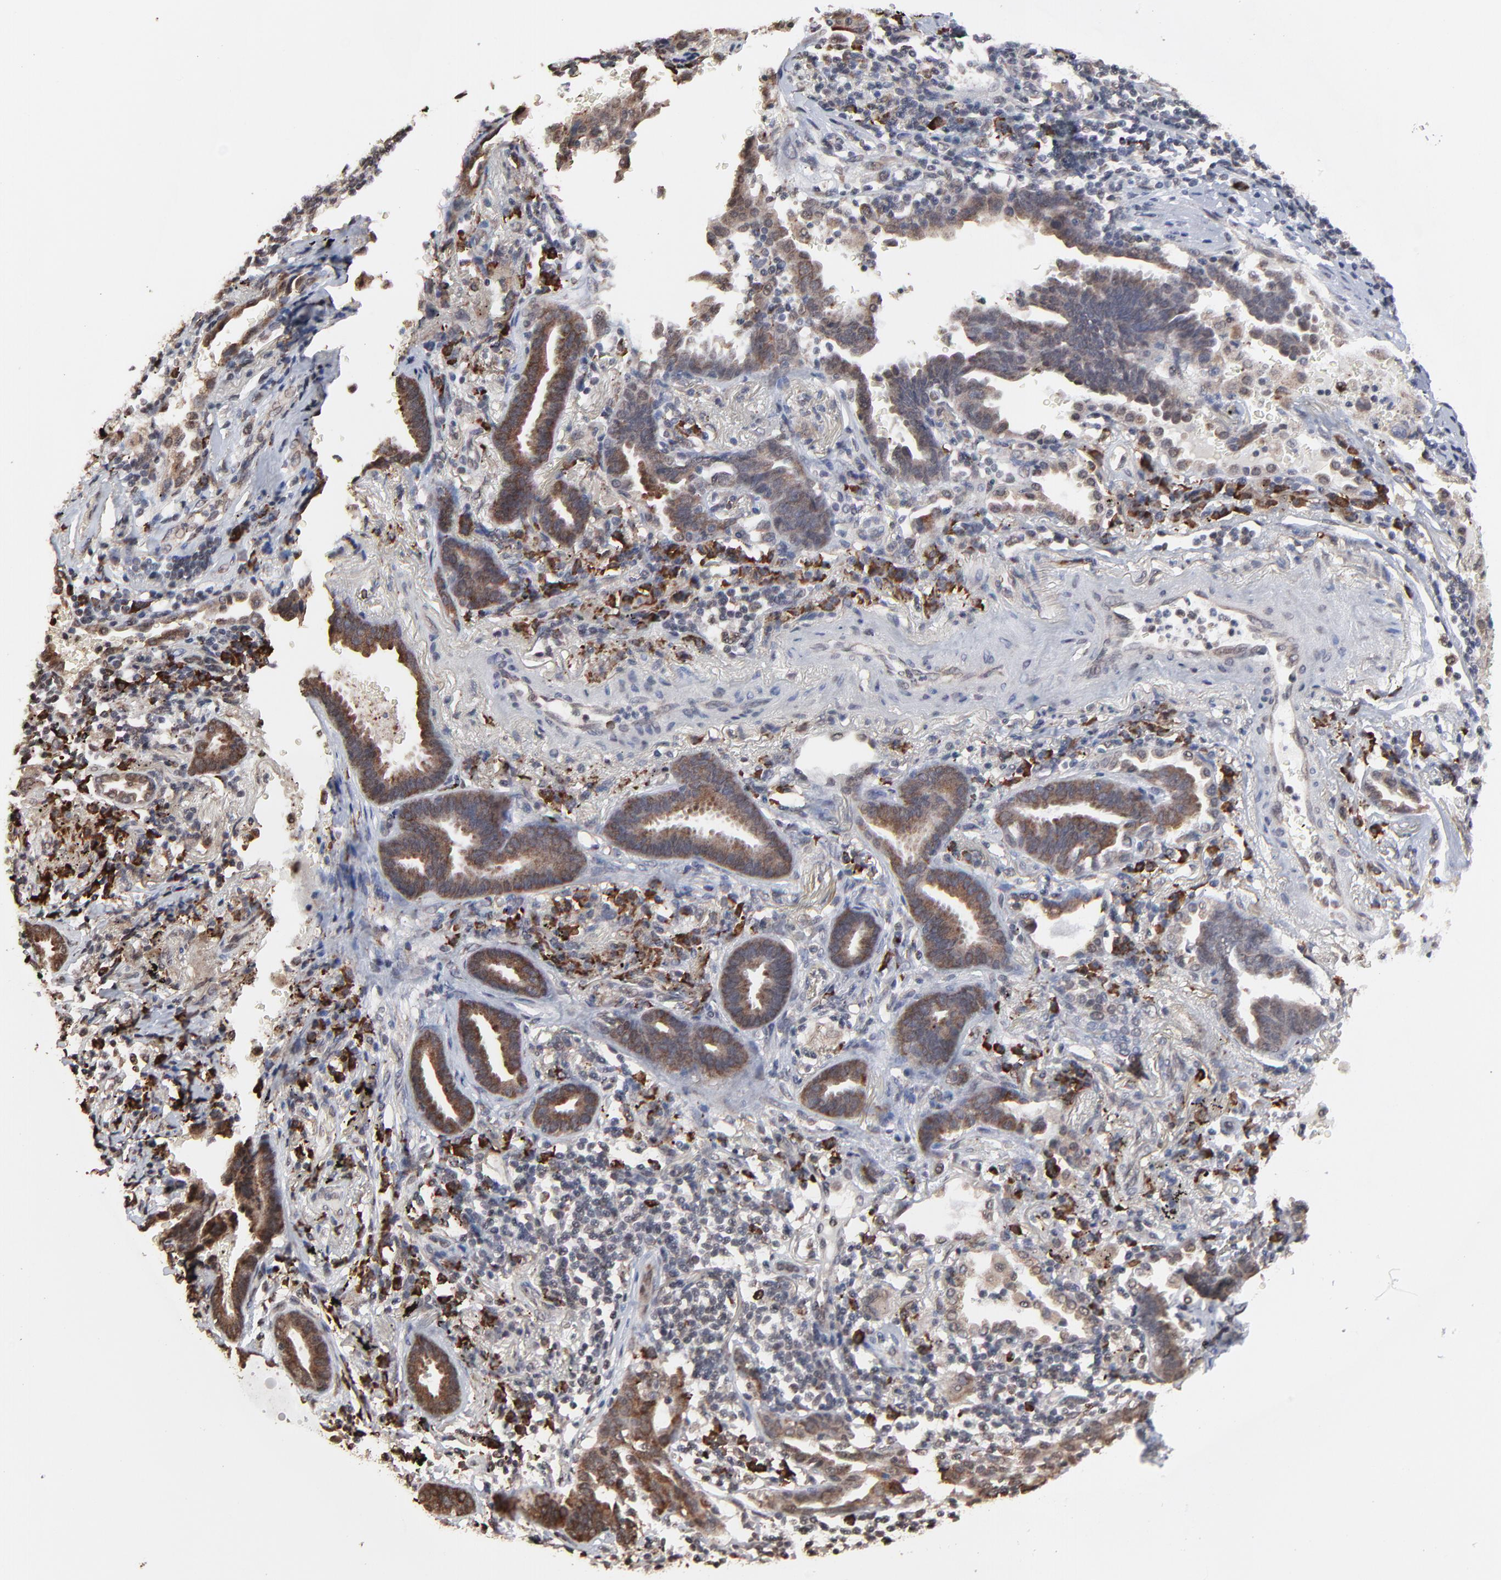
{"staining": {"intensity": "moderate", "quantity": ">75%", "location": "cytoplasmic/membranous"}, "tissue": "lung cancer", "cell_type": "Tumor cells", "image_type": "cancer", "snomed": [{"axis": "morphology", "description": "Adenocarcinoma, NOS"}, {"axis": "topography", "description": "Lung"}], "caption": "This image exhibits lung cancer stained with IHC to label a protein in brown. The cytoplasmic/membranous of tumor cells show moderate positivity for the protein. Nuclei are counter-stained blue.", "gene": "CHM", "patient": {"sex": "female", "age": 64}}